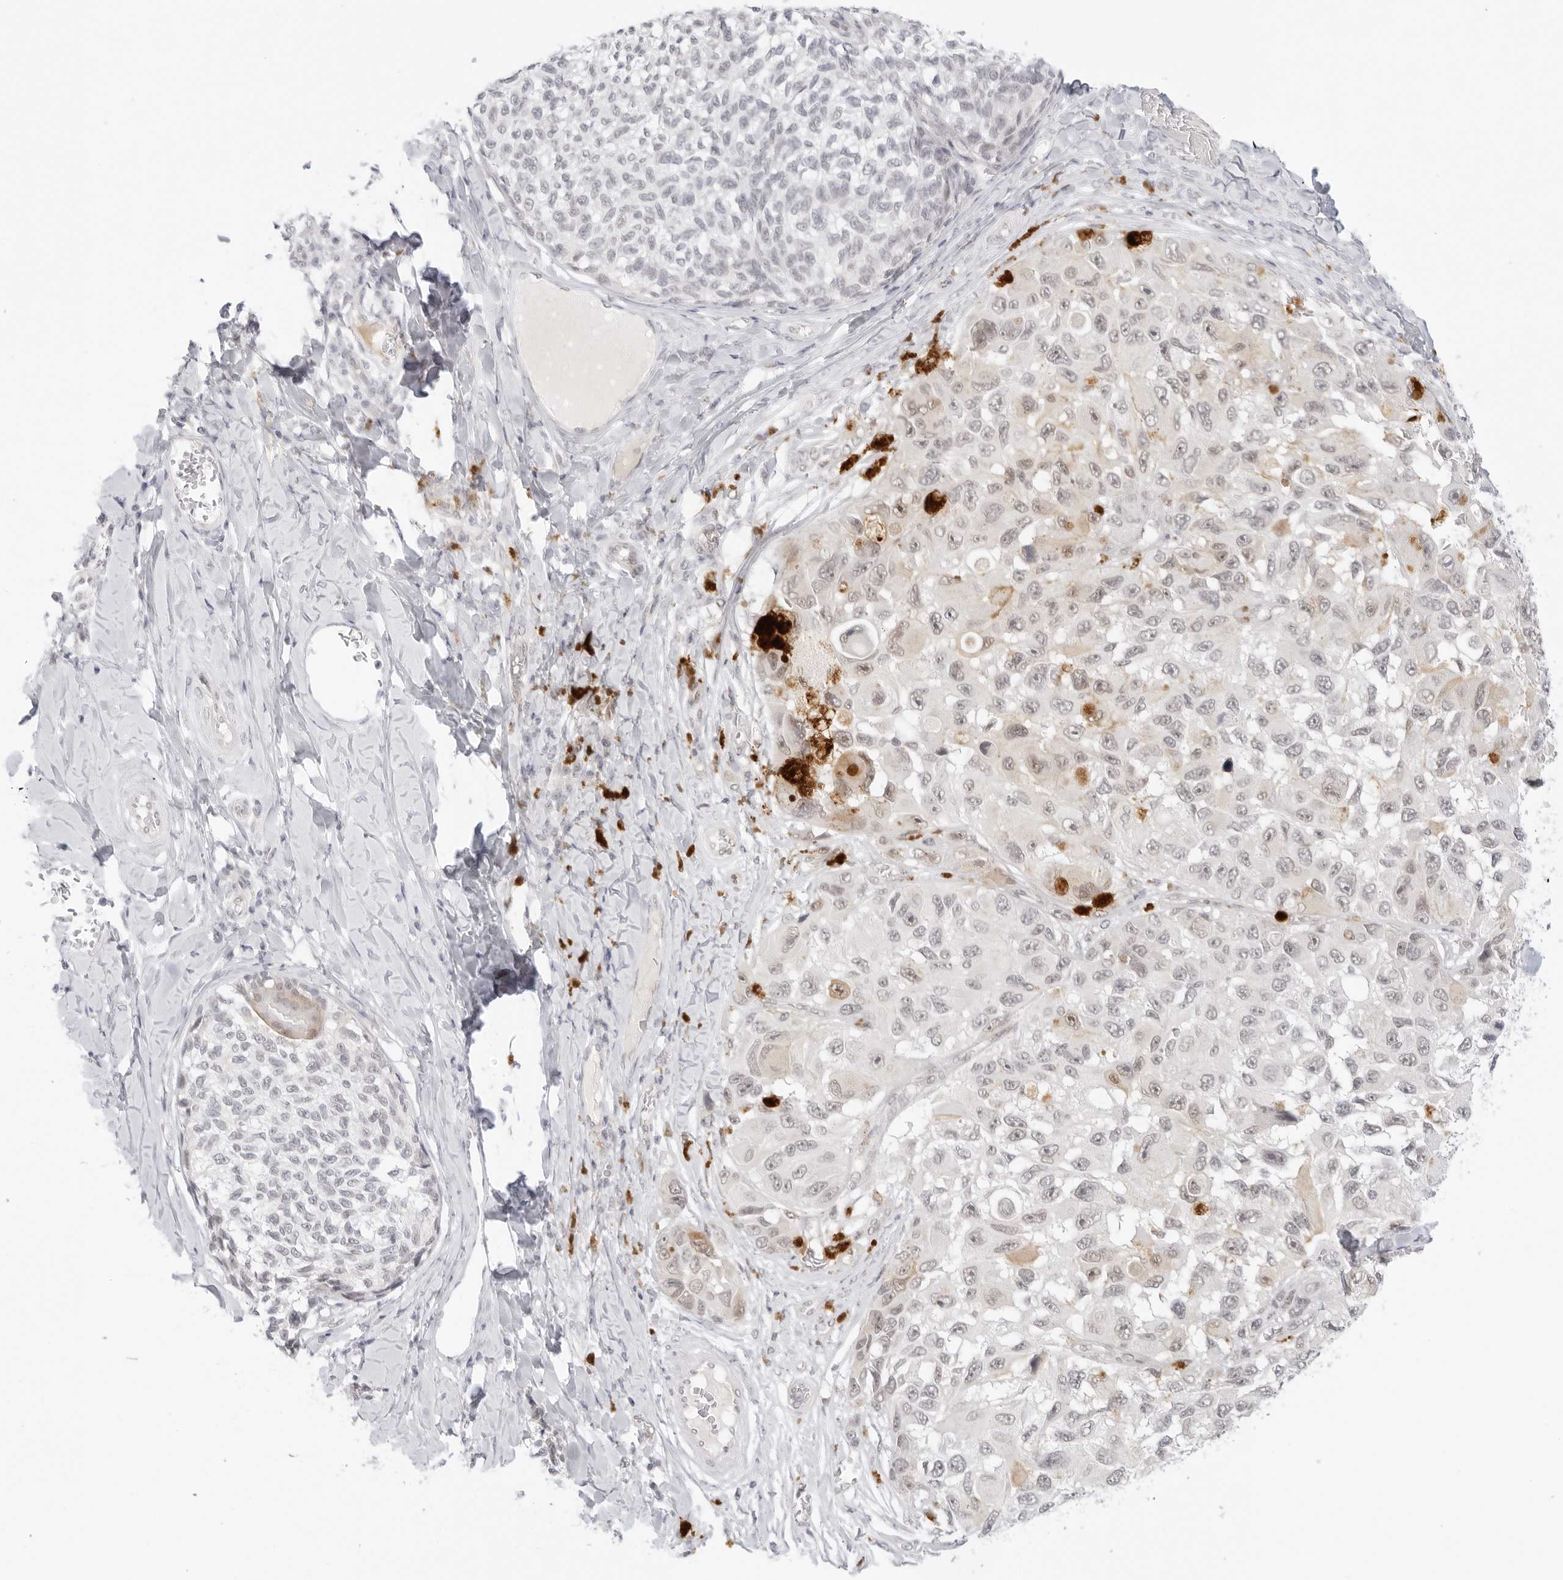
{"staining": {"intensity": "weak", "quantity": "<25%", "location": "nuclear"}, "tissue": "melanoma", "cell_type": "Tumor cells", "image_type": "cancer", "snomed": [{"axis": "morphology", "description": "Malignant melanoma, NOS"}, {"axis": "topography", "description": "Skin"}], "caption": "IHC image of neoplastic tissue: human malignant melanoma stained with DAB displays no significant protein expression in tumor cells.", "gene": "MED18", "patient": {"sex": "female", "age": 73}}